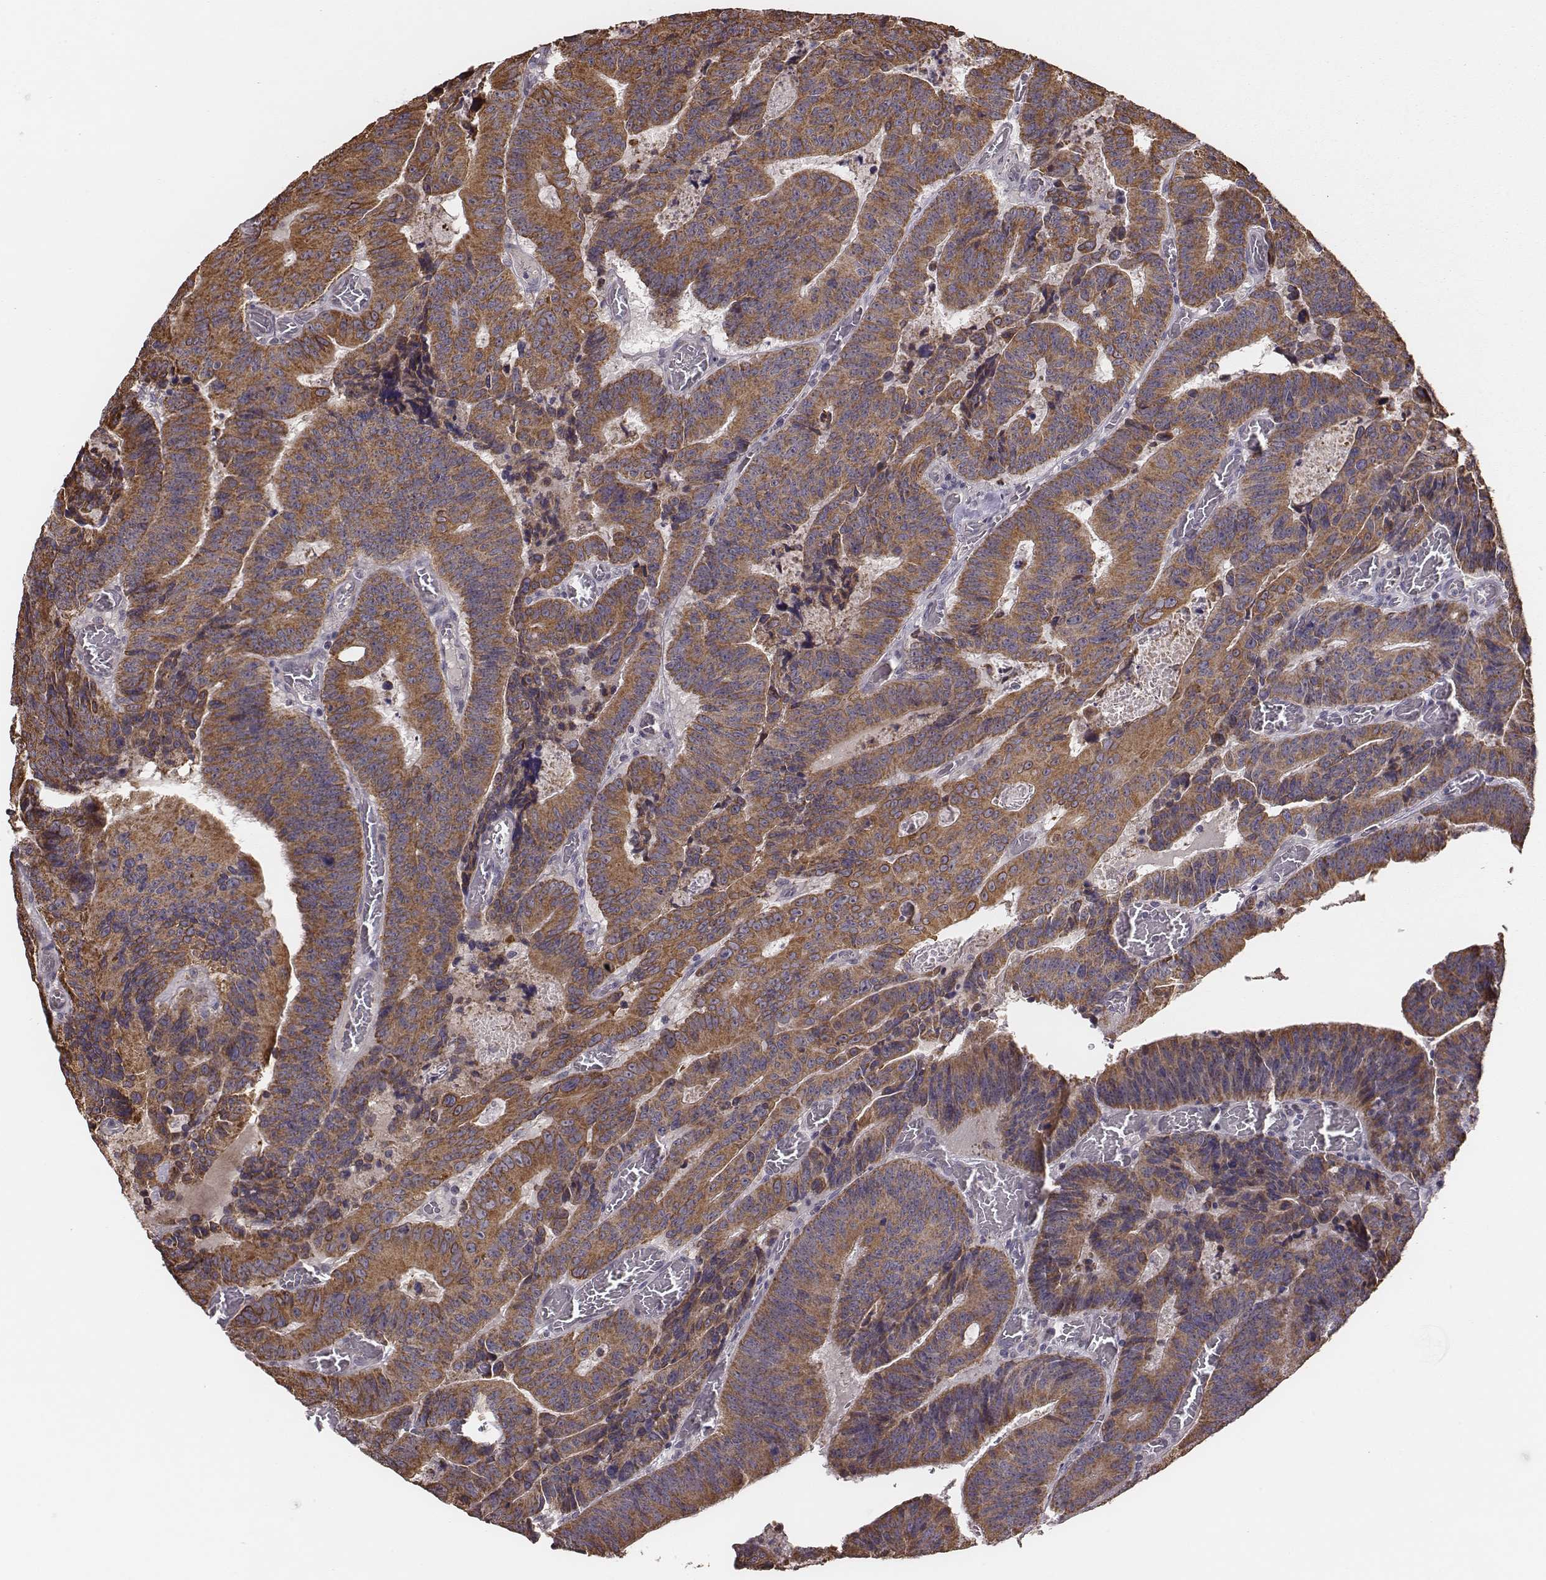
{"staining": {"intensity": "moderate", "quantity": ">75%", "location": "cytoplasmic/membranous"}, "tissue": "colorectal cancer", "cell_type": "Tumor cells", "image_type": "cancer", "snomed": [{"axis": "morphology", "description": "Adenocarcinoma, NOS"}, {"axis": "topography", "description": "Colon"}], "caption": "Colorectal cancer was stained to show a protein in brown. There is medium levels of moderate cytoplasmic/membranous positivity in about >75% of tumor cells. The protein of interest is shown in brown color, while the nuclei are stained blue.", "gene": "HAVCR1", "patient": {"sex": "female", "age": 82}}